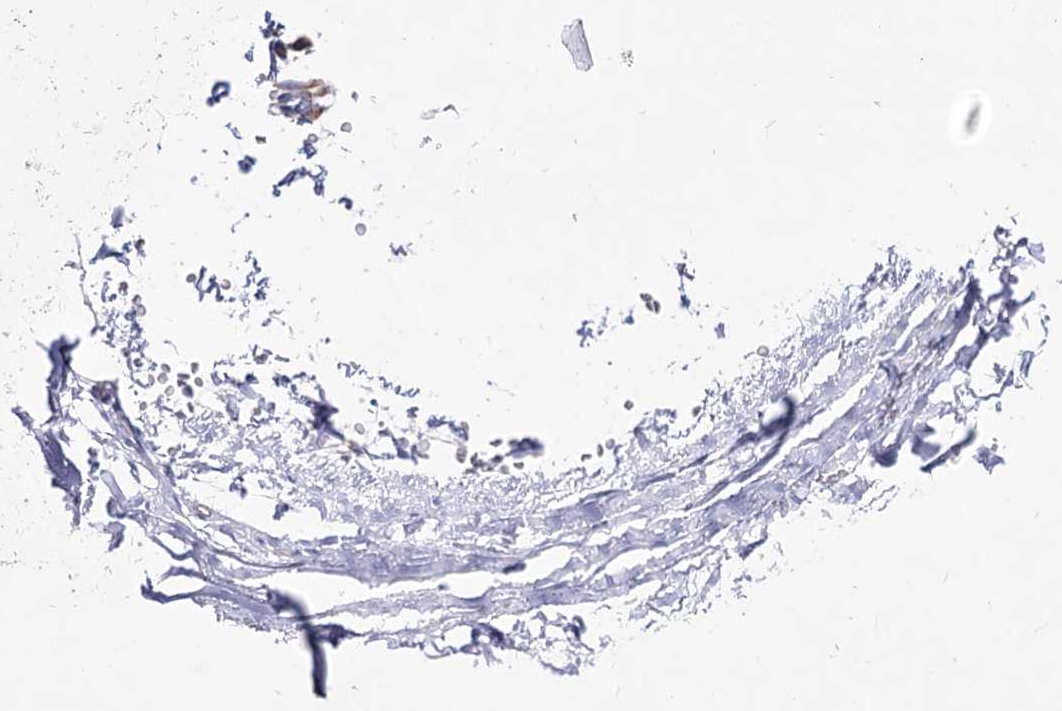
{"staining": {"intensity": "negative", "quantity": "none", "location": "none"}, "tissue": "adipose tissue", "cell_type": "Adipocytes", "image_type": "normal", "snomed": [{"axis": "morphology", "description": "Normal tissue, NOS"}, {"axis": "topography", "description": "Lymph node"}, {"axis": "topography", "description": "Bronchus"}], "caption": "DAB (3,3'-diaminobenzidine) immunohistochemical staining of normal human adipose tissue displays no significant staining in adipocytes.", "gene": "NRAP", "patient": {"sex": "male", "age": 63}}